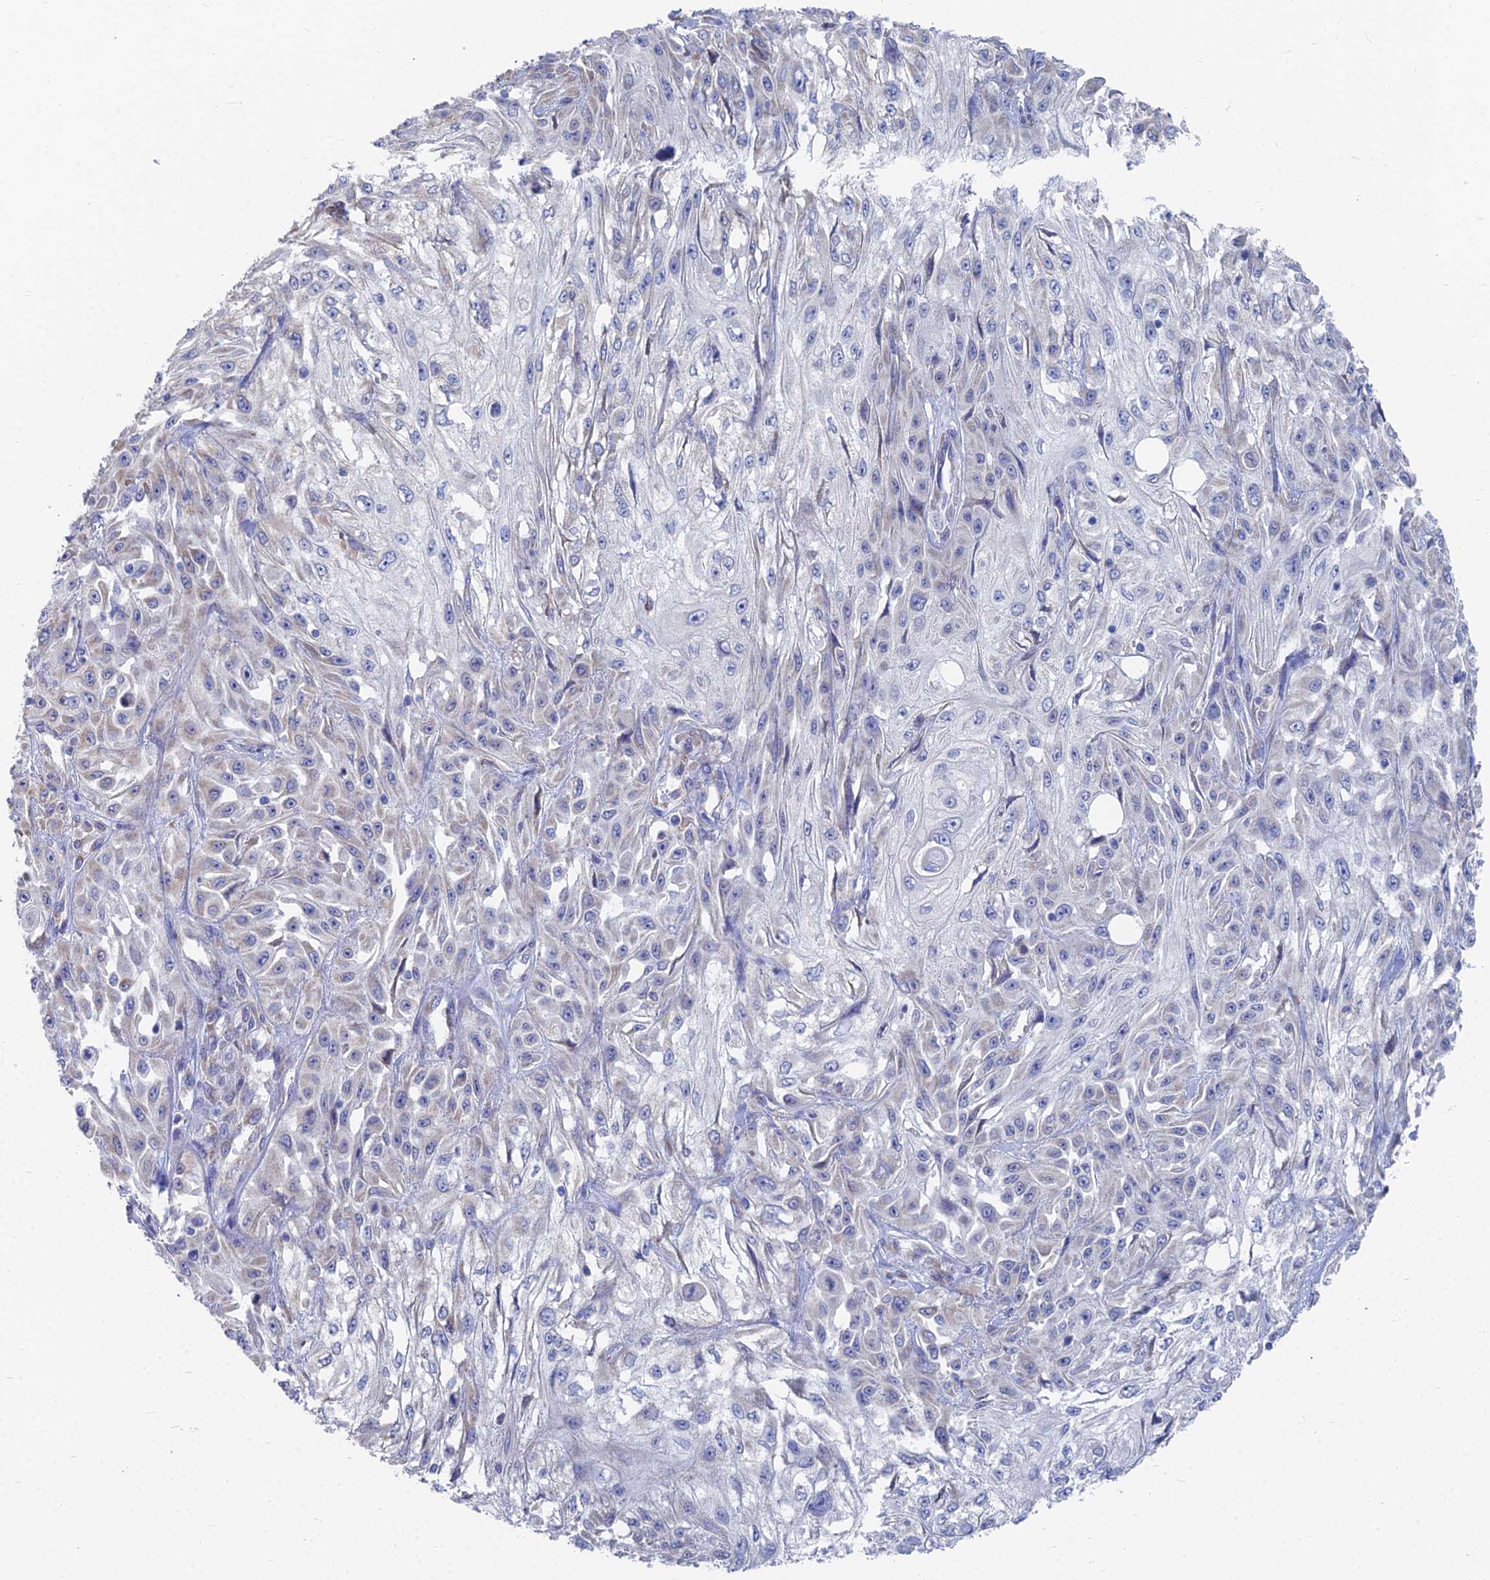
{"staining": {"intensity": "weak", "quantity": "<25%", "location": "cytoplasmic/membranous"}, "tissue": "skin cancer", "cell_type": "Tumor cells", "image_type": "cancer", "snomed": [{"axis": "morphology", "description": "Squamous cell carcinoma, NOS"}, {"axis": "morphology", "description": "Squamous cell carcinoma, metastatic, NOS"}, {"axis": "topography", "description": "Skin"}, {"axis": "topography", "description": "Lymph node"}], "caption": "A photomicrograph of human skin cancer (metastatic squamous cell carcinoma) is negative for staining in tumor cells.", "gene": "TNNT3", "patient": {"sex": "male", "age": 75}}